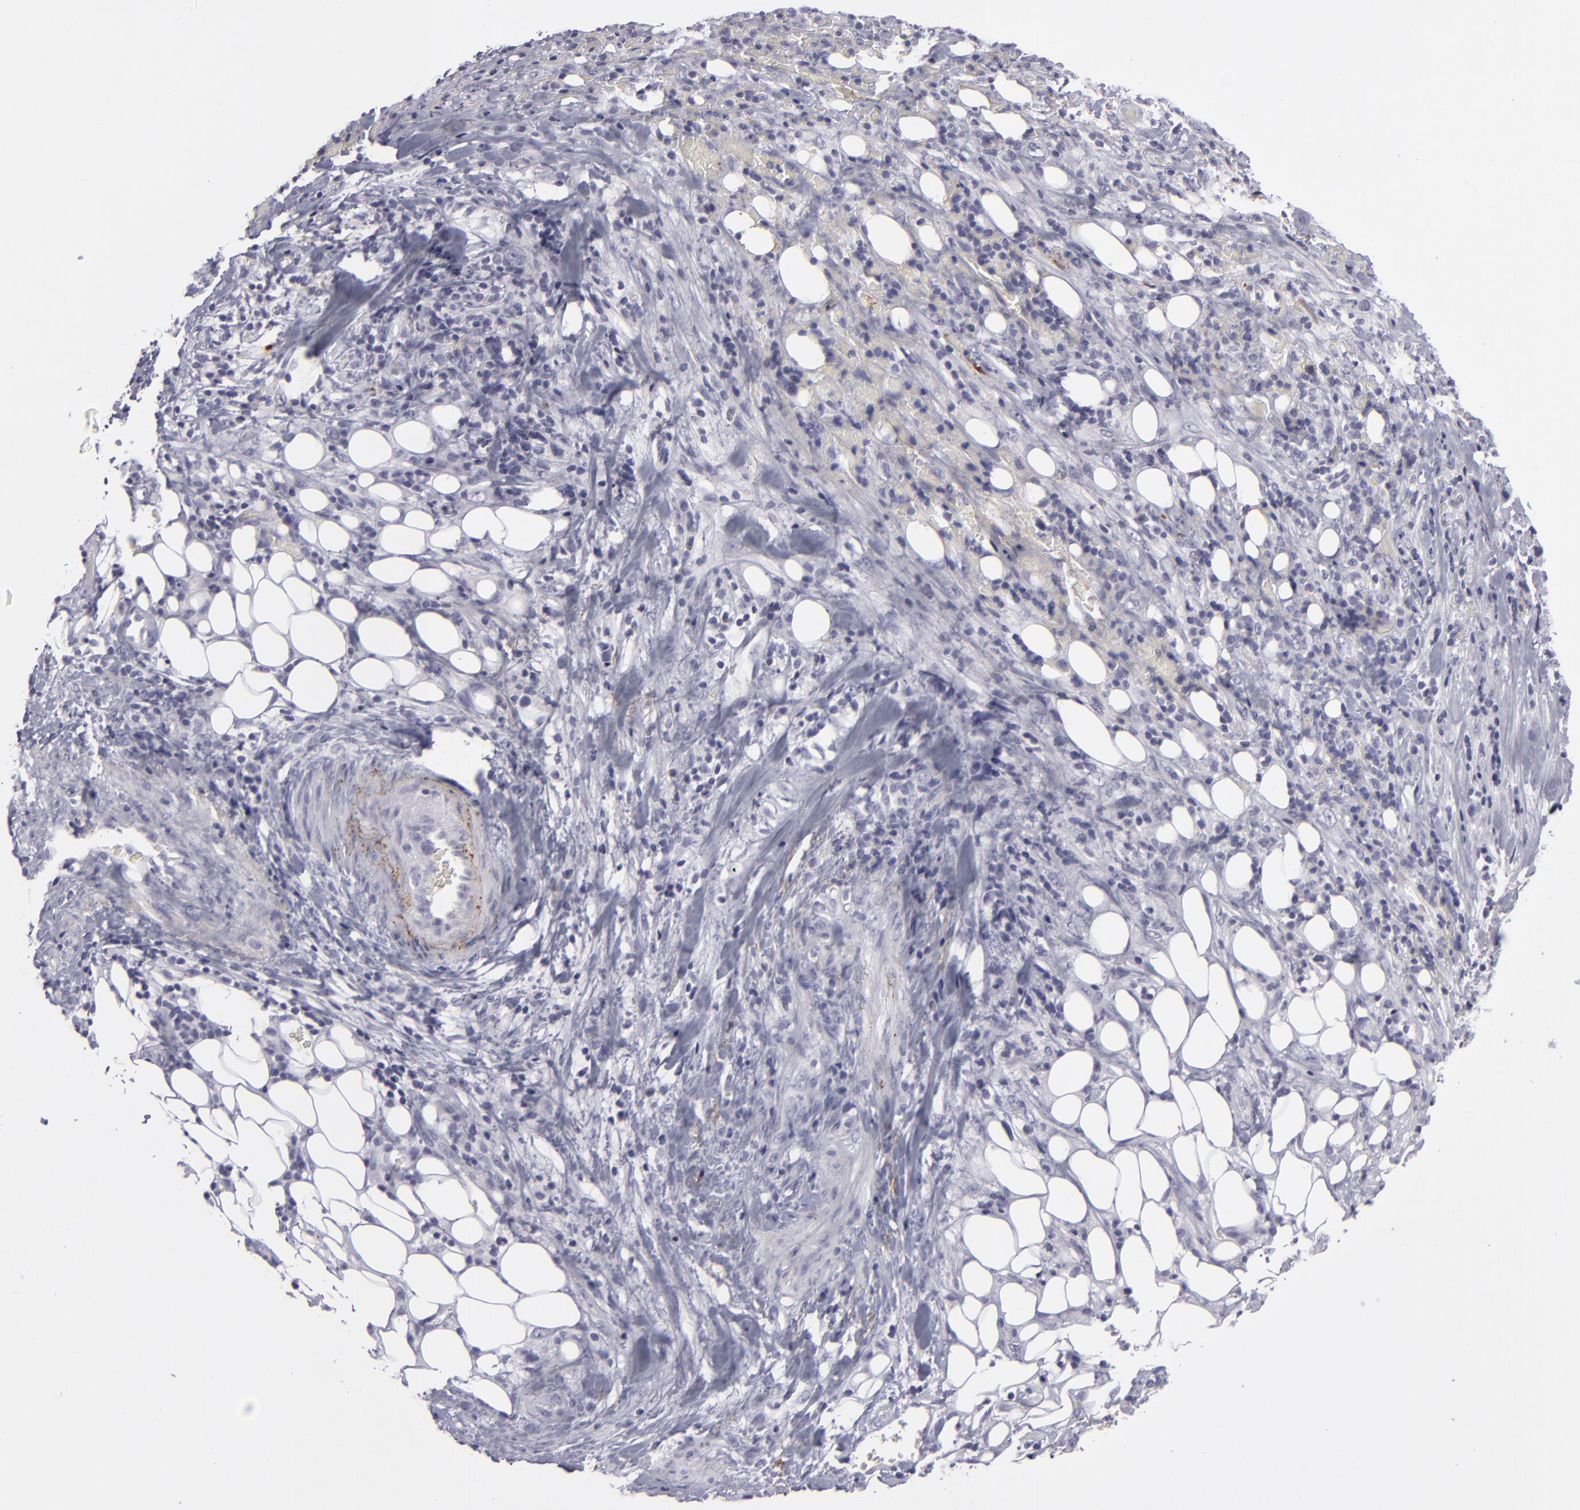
{"staining": {"intensity": "negative", "quantity": "none", "location": "none"}, "tissue": "lung cancer", "cell_type": "Tumor cells", "image_type": "cancer", "snomed": [{"axis": "morphology", "description": "Squamous cell carcinoma, NOS"}, {"axis": "topography", "description": "Lung"}], "caption": "High magnification brightfield microscopy of lung cancer (squamous cell carcinoma) stained with DAB (brown) and counterstained with hematoxylin (blue): tumor cells show no significant positivity. (DAB immunohistochemistry visualized using brightfield microscopy, high magnification).", "gene": "C9", "patient": {"sex": "male", "age": 64}}